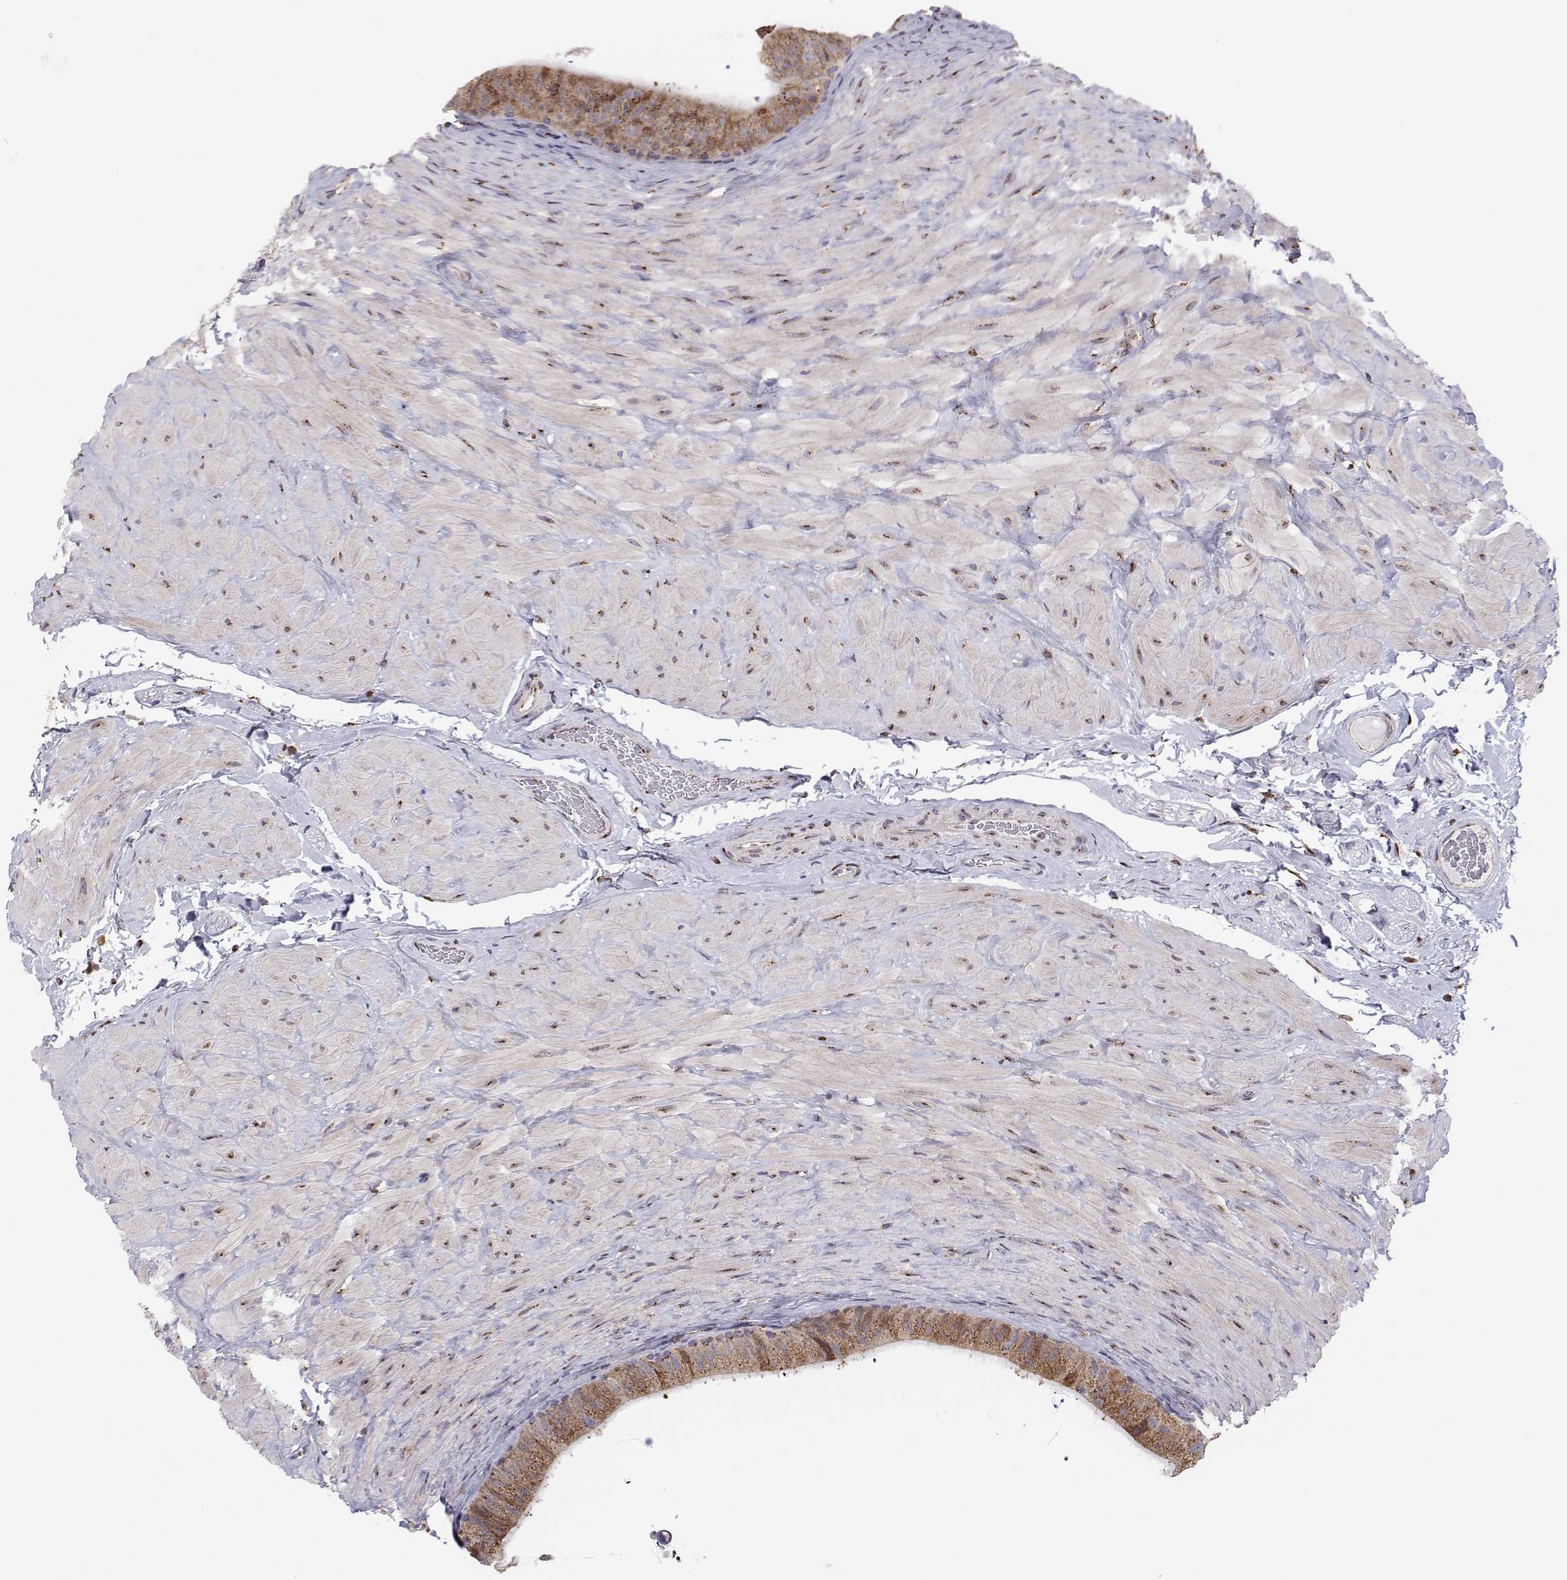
{"staining": {"intensity": "moderate", "quantity": ">75%", "location": "cytoplasmic/membranous"}, "tissue": "epididymis", "cell_type": "Glandular cells", "image_type": "normal", "snomed": [{"axis": "morphology", "description": "Normal tissue, NOS"}, {"axis": "topography", "description": "Epididymis, spermatic cord, NOS"}, {"axis": "topography", "description": "Epididymis"}], "caption": "High-power microscopy captured an IHC image of unremarkable epididymis, revealing moderate cytoplasmic/membranous positivity in about >75% of glandular cells. Nuclei are stained in blue.", "gene": "STARD13", "patient": {"sex": "male", "age": 31}}